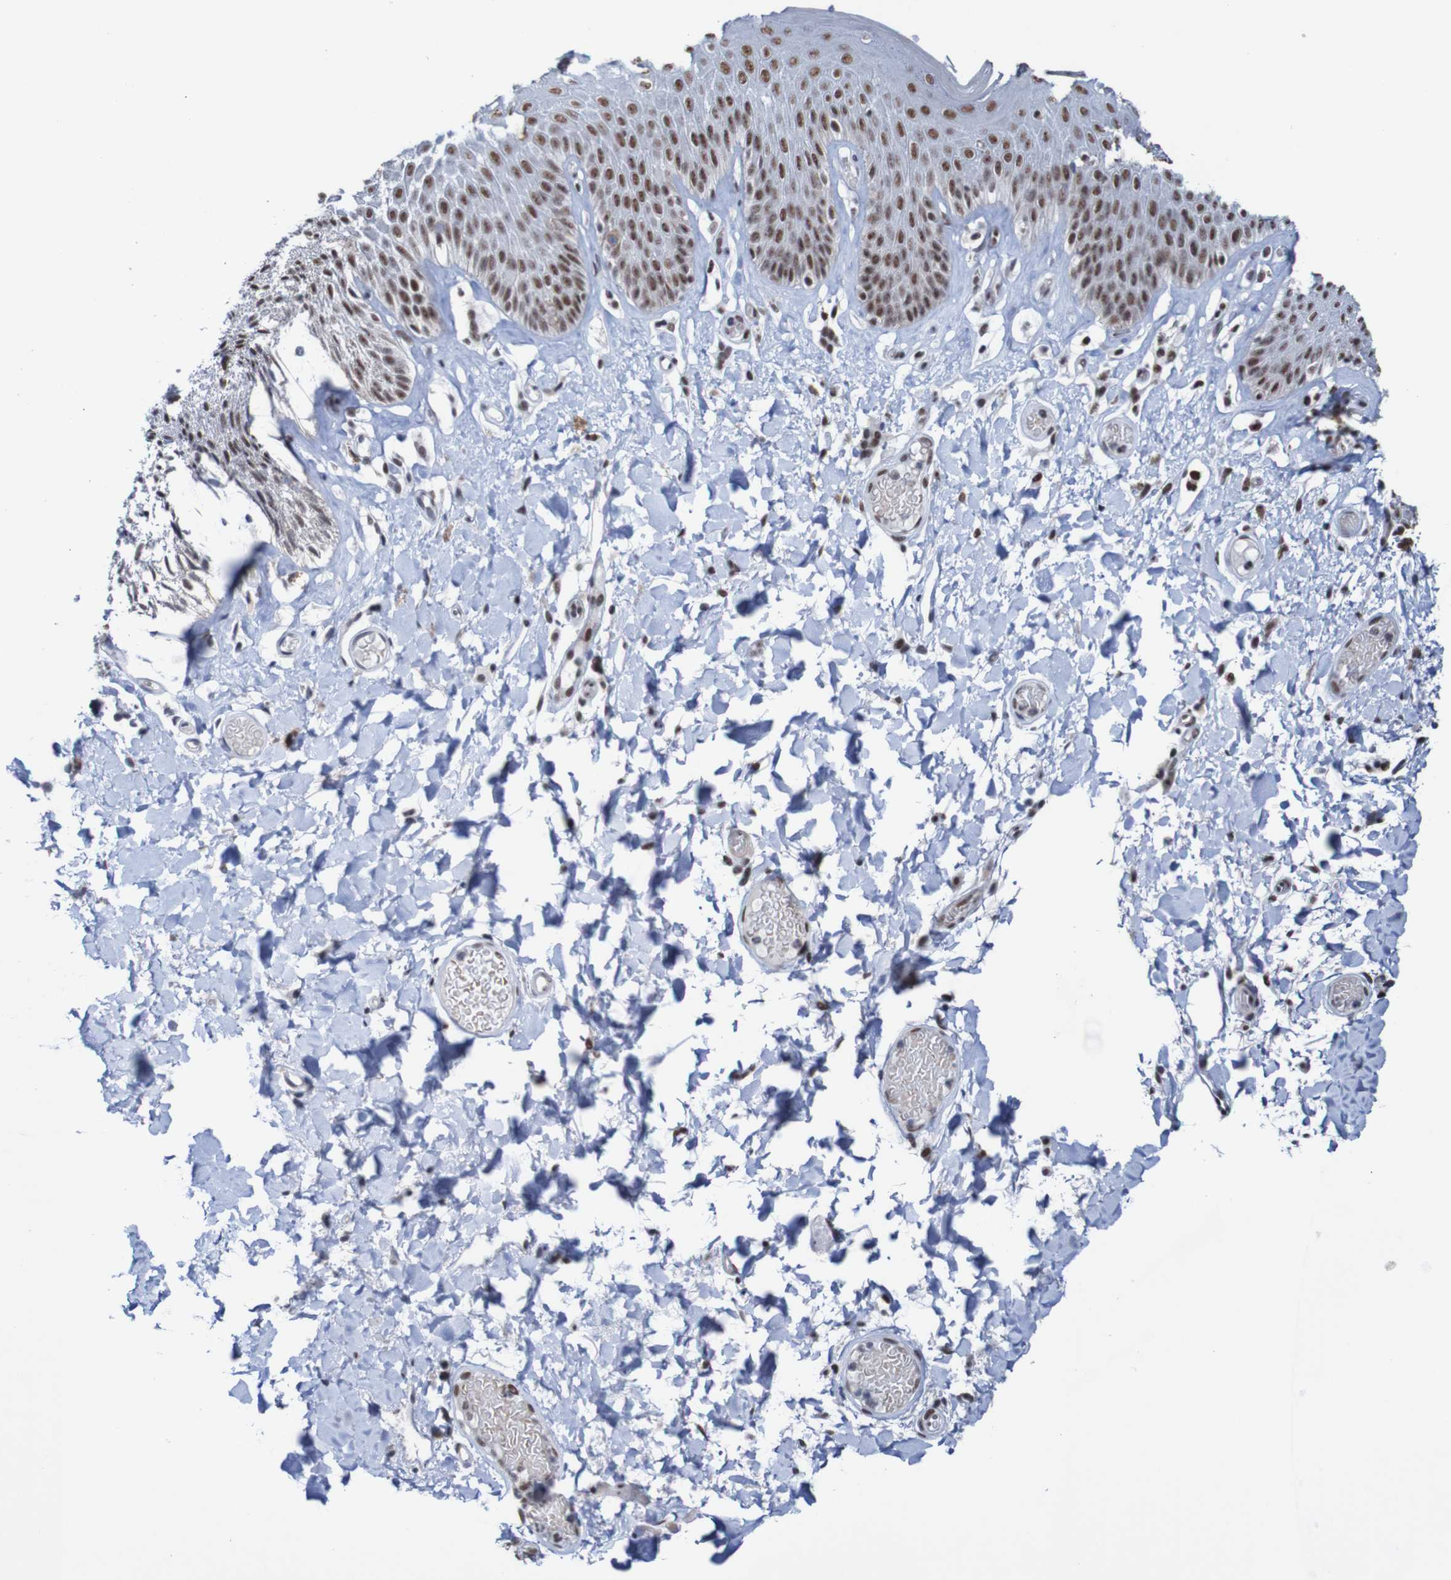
{"staining": {"intensity": "moderate", "quantity": "25%-75%", "location": "nuclear"}, "tissue": "skin", "cell_type": "Epidermal cells", "image_type": "normal", "snomed": [{"axis": "morphology", "description": "Normal tissue, NOS"}, {"axis": "topography", "description": "Vulva"}], "caption": "Skin was stained to show a protein in brown. There is medium levels of moderate nuclear expression in about 25%-75% of epidermal cells. The staining is performed using DAB (3,3'-diaminobenzidine) brown chromogen to label protein expression. The nuclei are counter-stained blue using hematoxylin.", "gene": "CDC5L", "patient": {"sex": "female", "age": 73}}